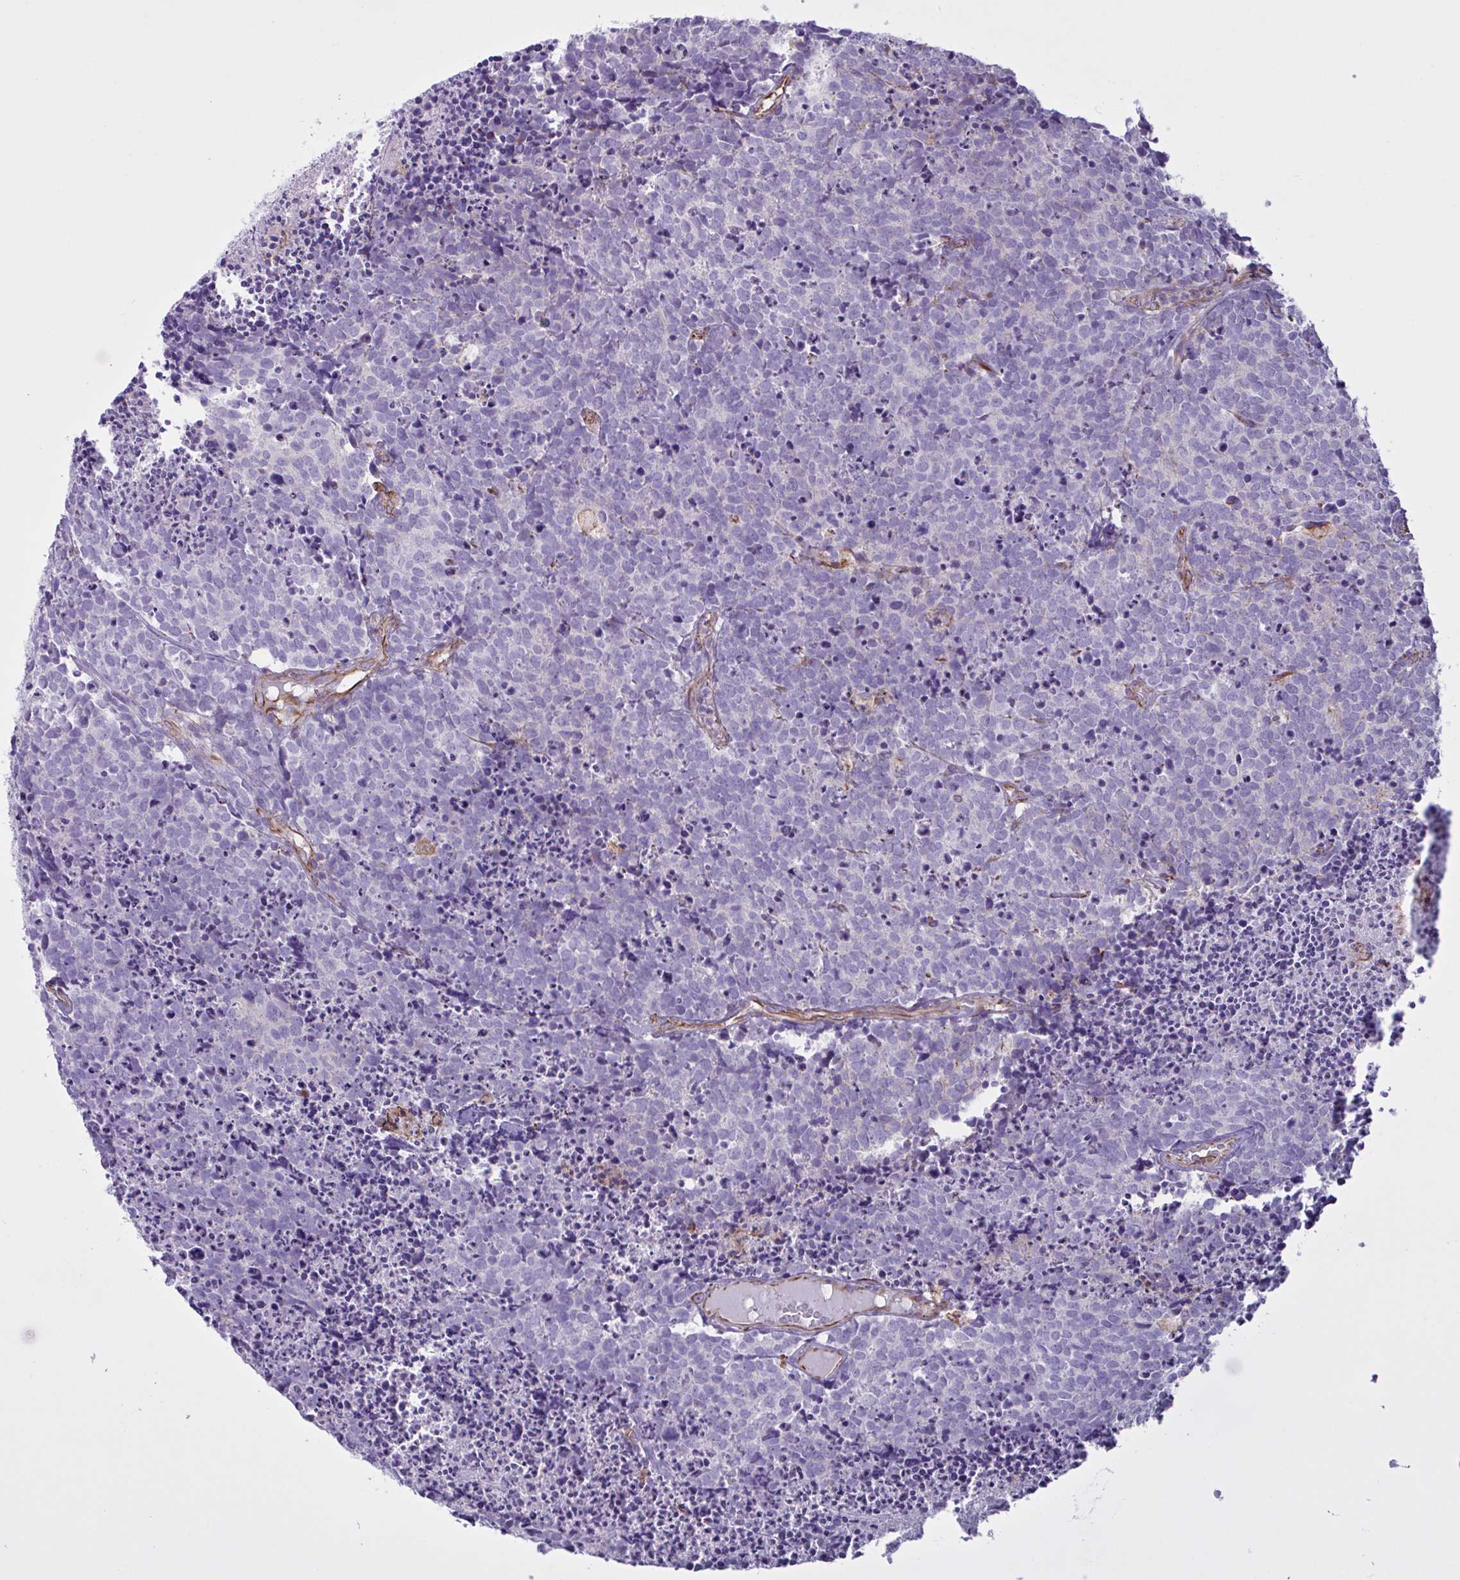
{"staining": {"intensity": "negative", "quantity": "none", "location": "none"}, "tissue": "carcinoid", "cell_type": "Tumor cells", "image_type": "cancer", "snomed": [{"axis": "morphology", "description": "Carcinoid, malignant, NOS"}, {"axis": "topography", "description": "Skin"}], "caption": "Tumor cells are negative for protein expression in human malignant carcinoid.", "gene": "TMEM86B", "patient": {"sex": "female", "age": 79}}